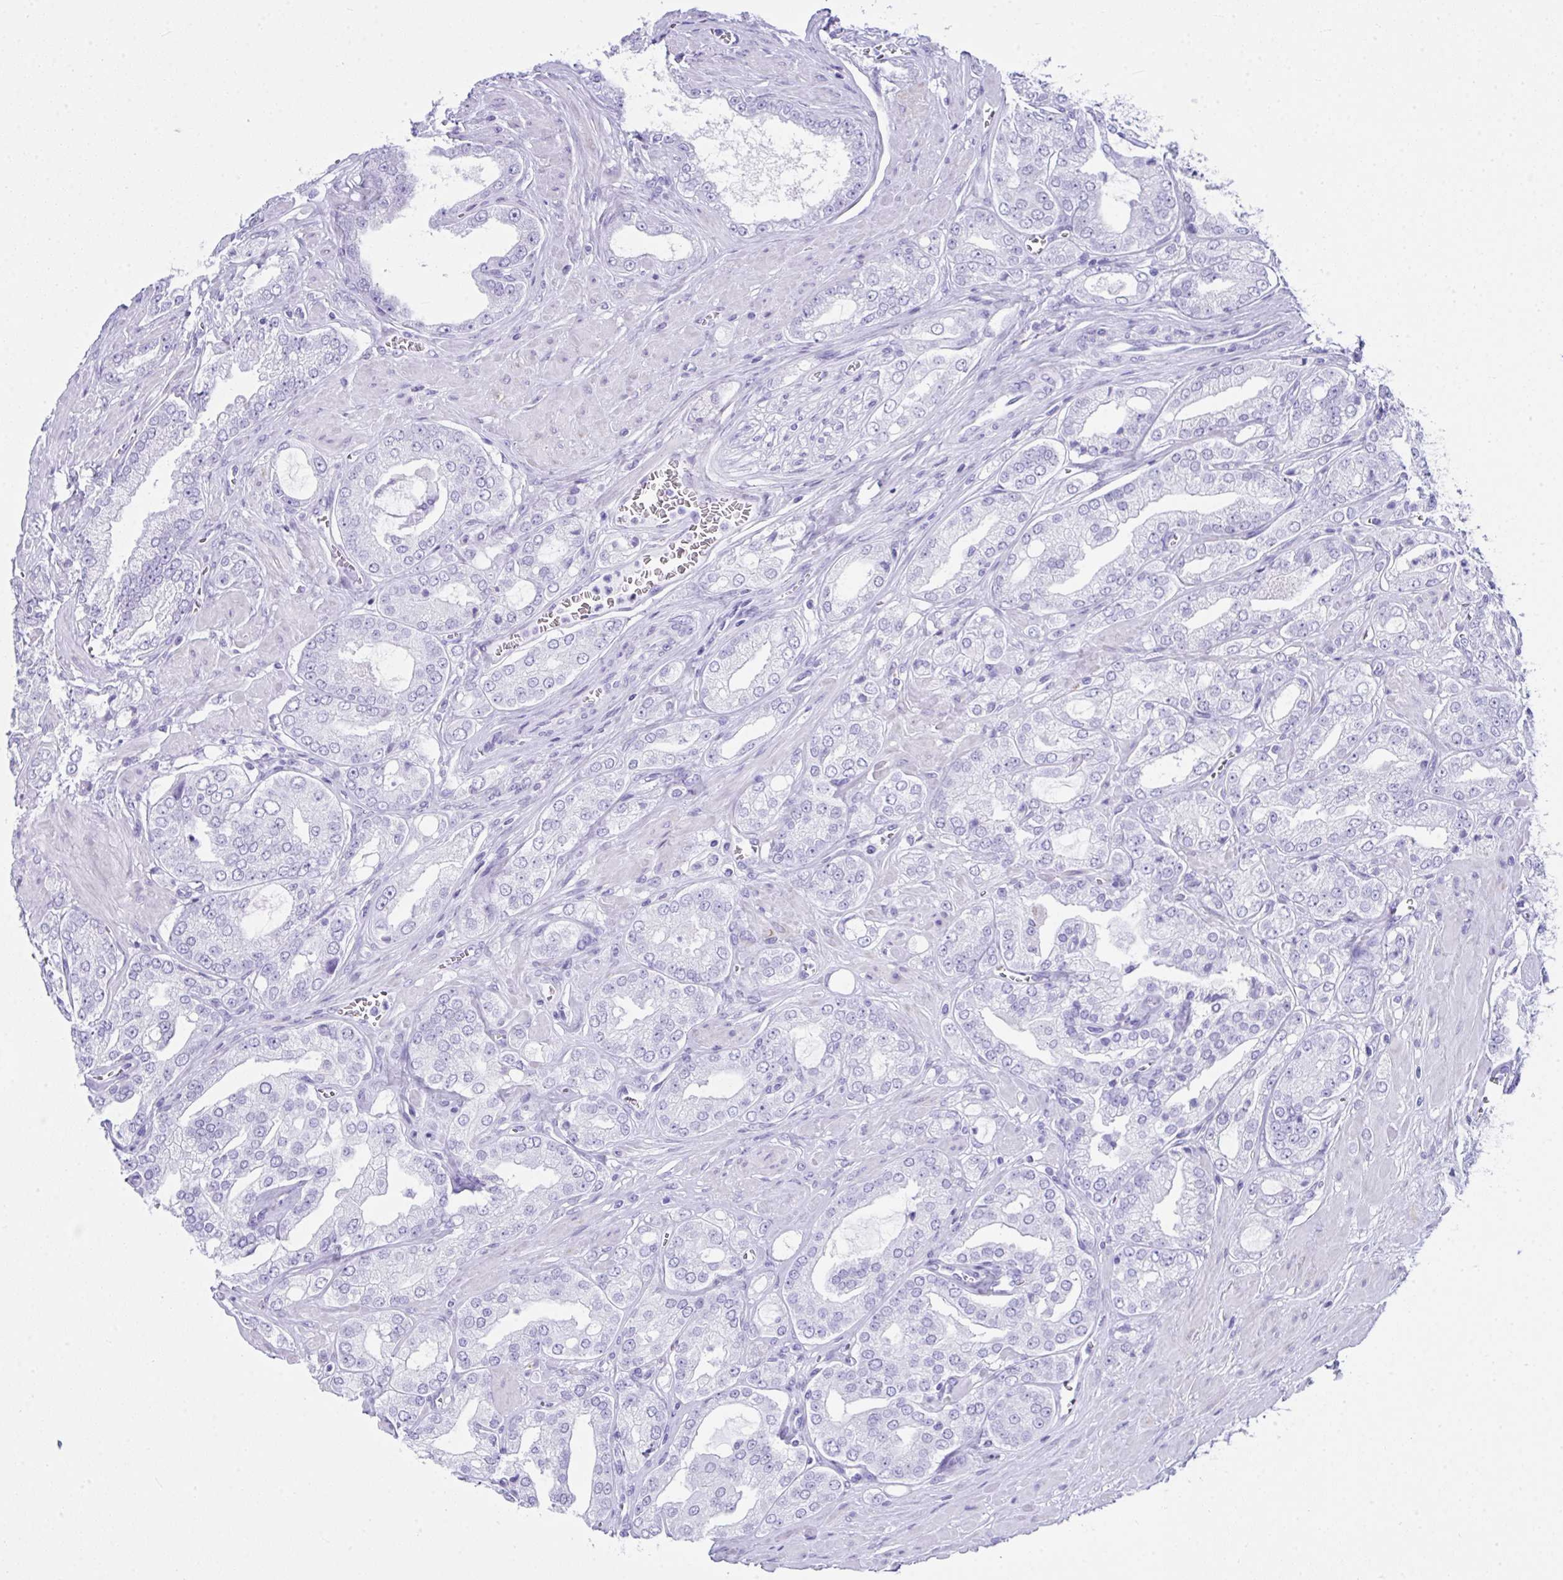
{"staining": {"intensity": "negative", "quantity": "none", "location": "none"}, "tissue": "prostate cancer", "cell_type": "Tumor cells", "image_type": "cancer", "snomed": [{"axis": "morphology", "description": "Adenocarcinoma, High grade"}, {"axis": "topography", "description": "Prostate"}], "caption": "Immunohistochemistry (IHC) image of neoplastic tissue: human prostate cancer (high-grade adenocarcinoma) stained with DAB (3,3'-diaminobenzidine) shows no significant protein expression in tumor cells.", "gene": "LGALS4", "patient": {"sex": "male", "age": 66}}